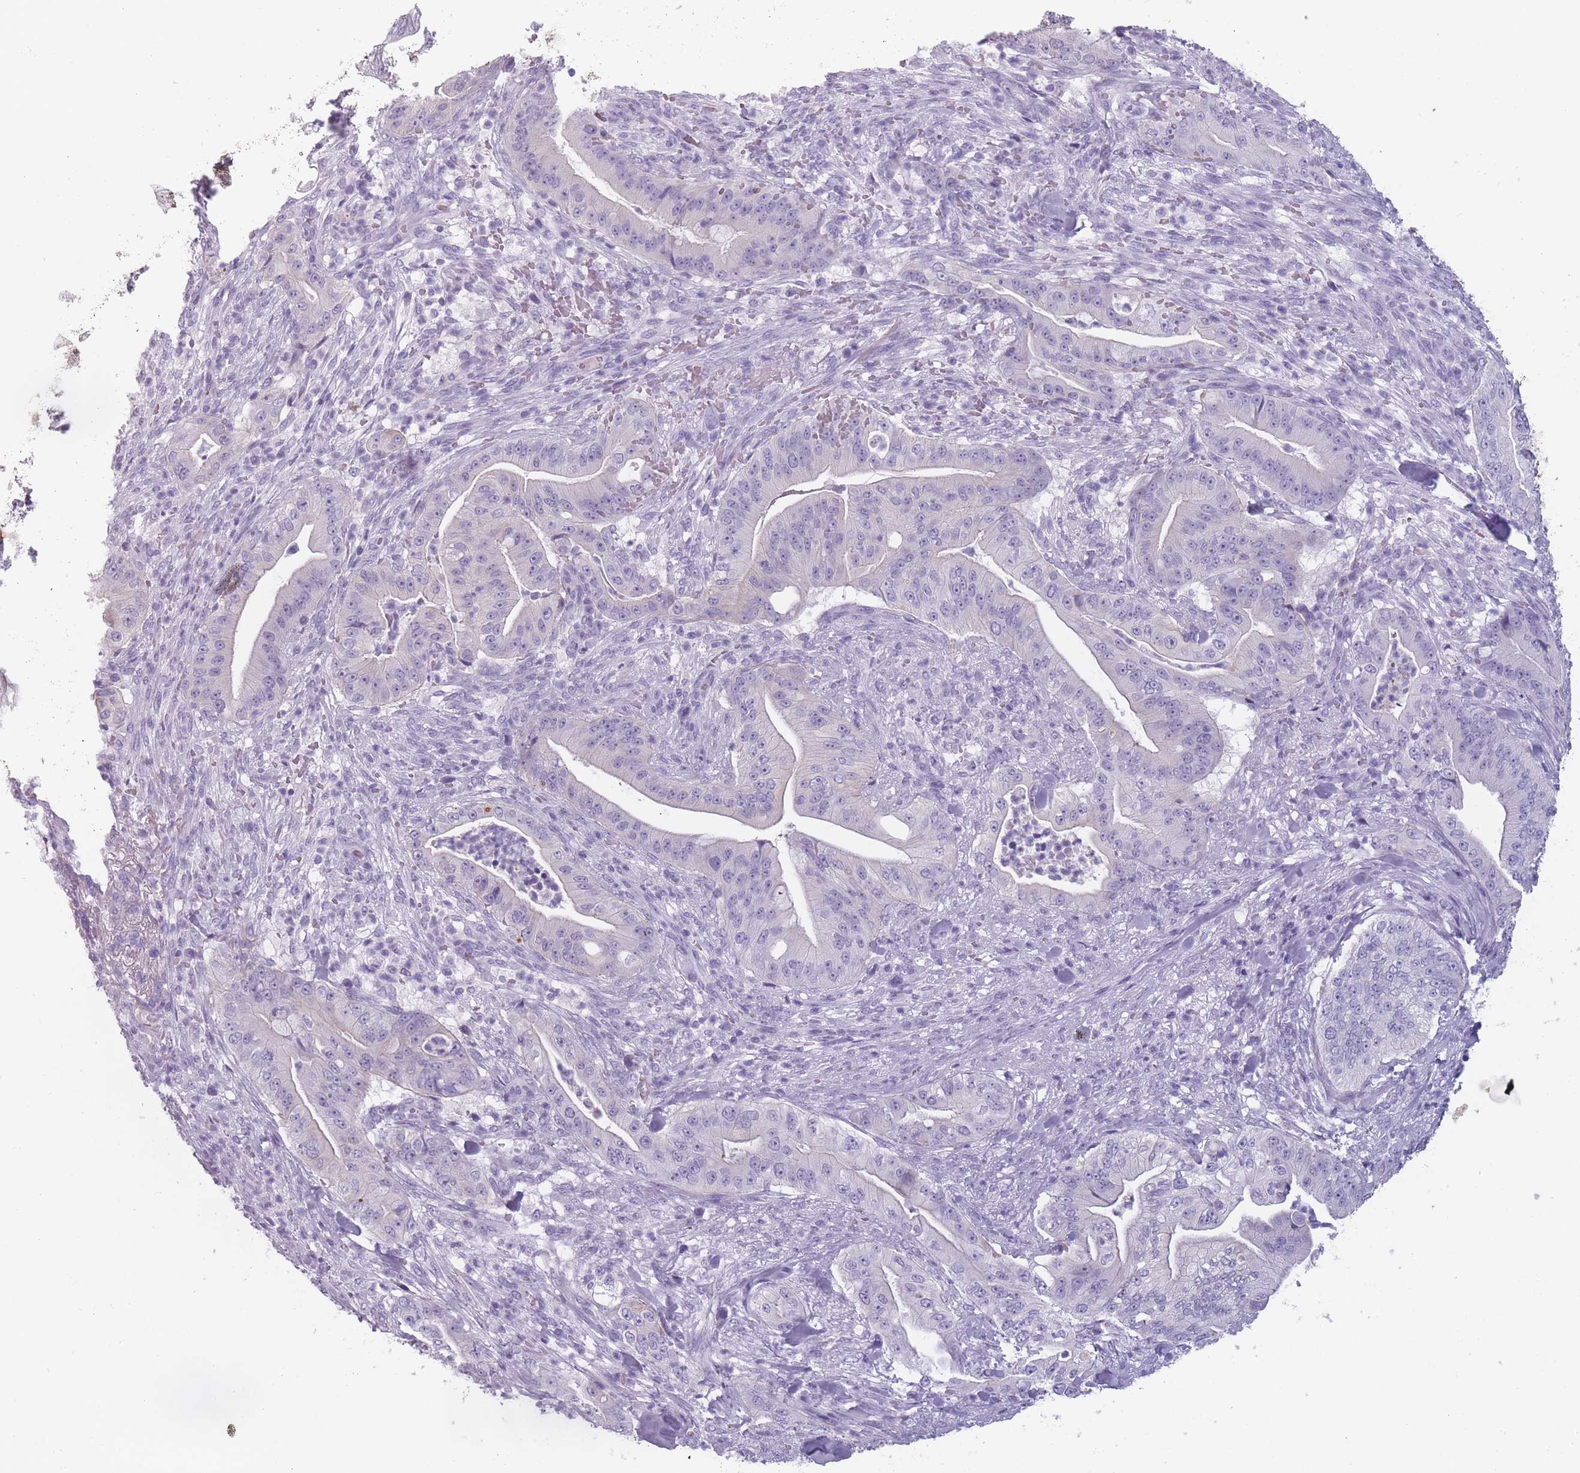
{"staining": {"intensity": "negative", "quantity": "none", "location": "none"}, "tissue": "pancreatic cancer", "cell_type": "Tumor cells", "image_type": "cancer", "snomed": [{"axis": "morphology", "description": "Adenocarcinoma, NOS"}, {"axis": "topography", "description": "Pancreas"}], "caption": "Immunohistochemistry (IHC) histopathology image of neoplastic tissue: human pancreatic cancer (adenocarcinoma) stained with DAB shows no significant protein positivity in tumor cells. (Immunohistochemistry, brightfield microscopy, high magnification).", "gene": "PPFIA3", "patient": {"sex": "male", "age": 71}}